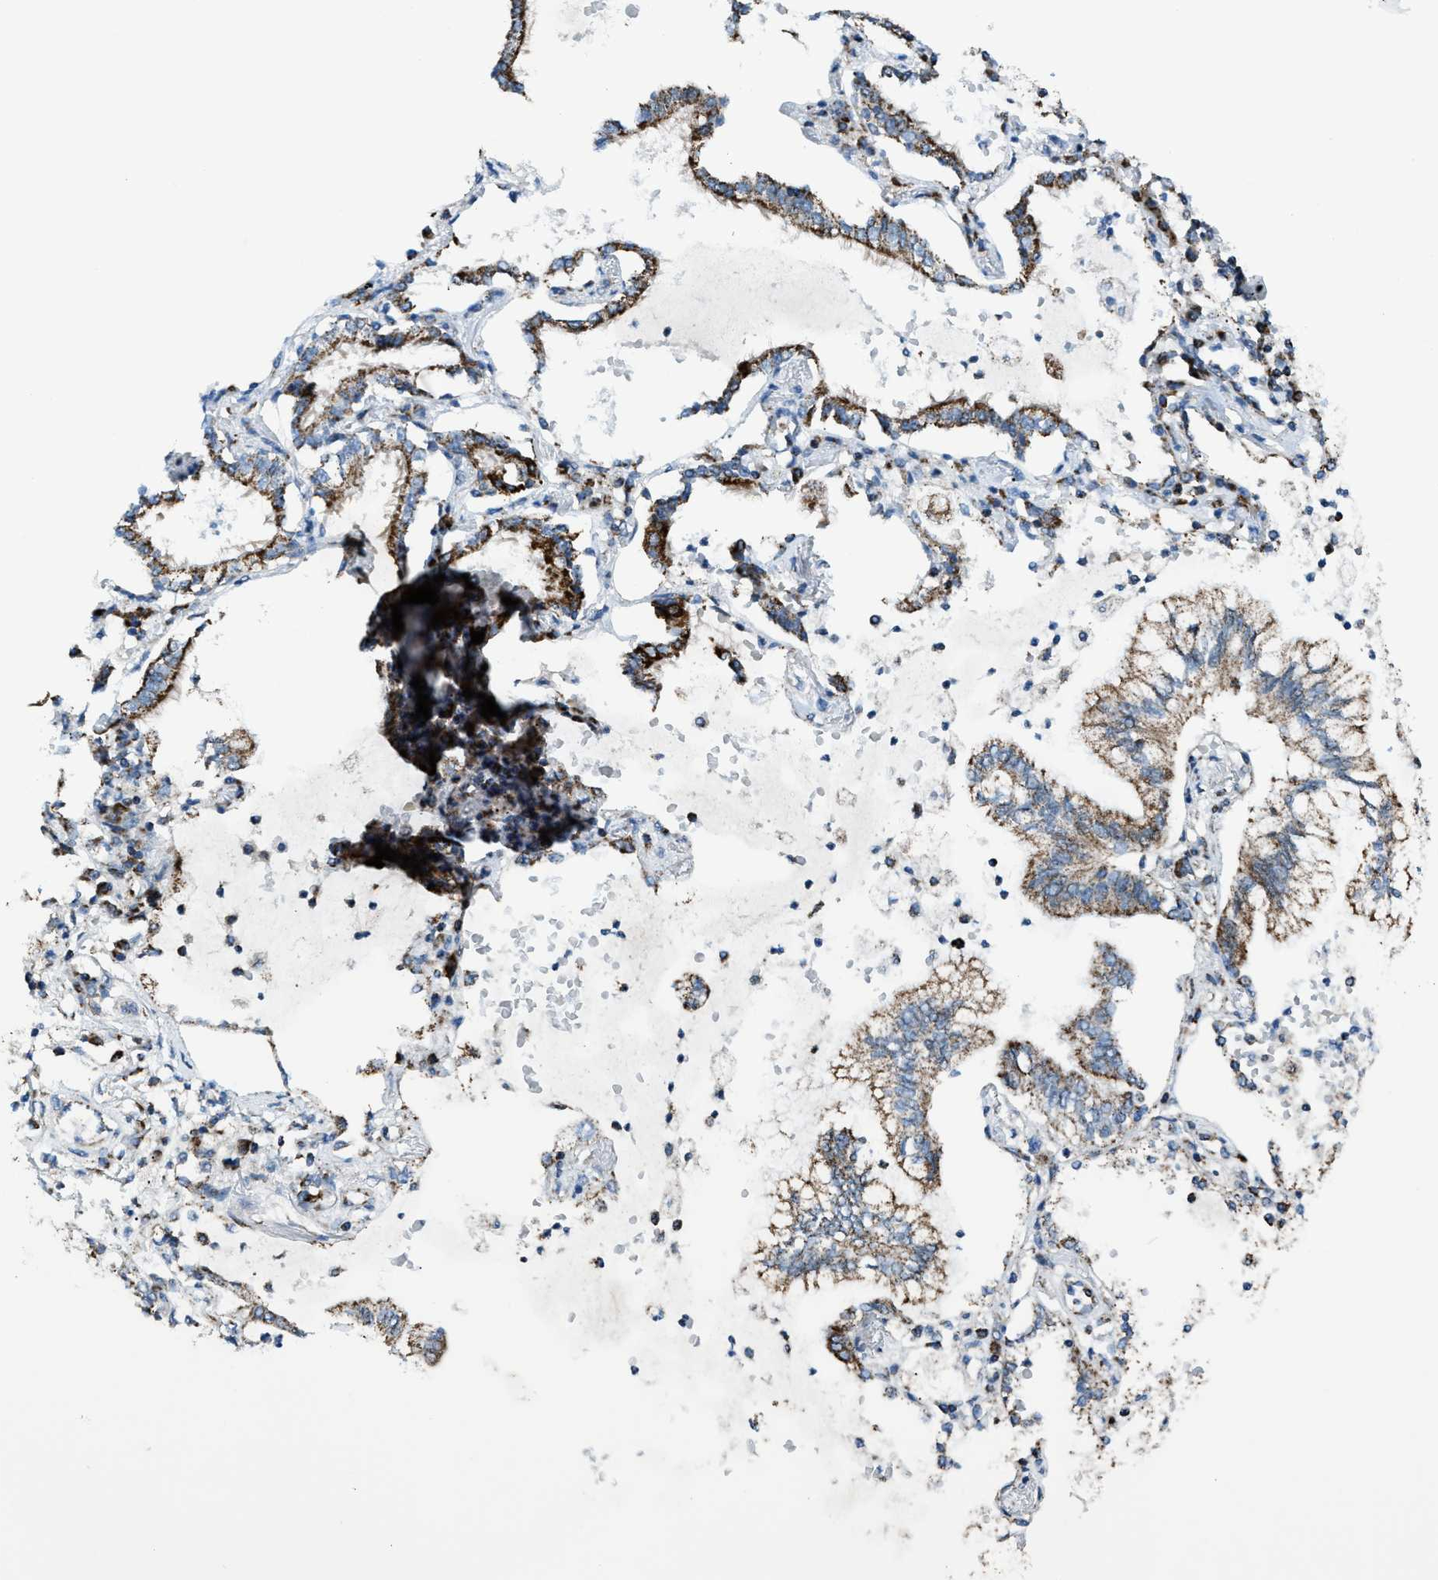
{"staining": {"intensity": "strong", "quantity": ">75%", "location": "cytoplasmic/membranous"}, "tissue": "lung cancer", "cell_type": "Tumor cells", "image_type": "cancer", "snomed": [{"axis": "morphology", "description": "Normal tissue, NOS"}, {"axis": "morphology", "description": "Adenocarcinoma, NOS"}, {"axis": "topography", "description": "Bronchus"}, {"axis": "topography", "description": "Lung"}], "caption": "DAB immunohistochemical staining of human lung cancer demonstrates strong cytoplasmic/membranous protein expression in about >75% of tumor cells.", "gene": "SRM", "patient": {"sex": "female", "age": 70}}